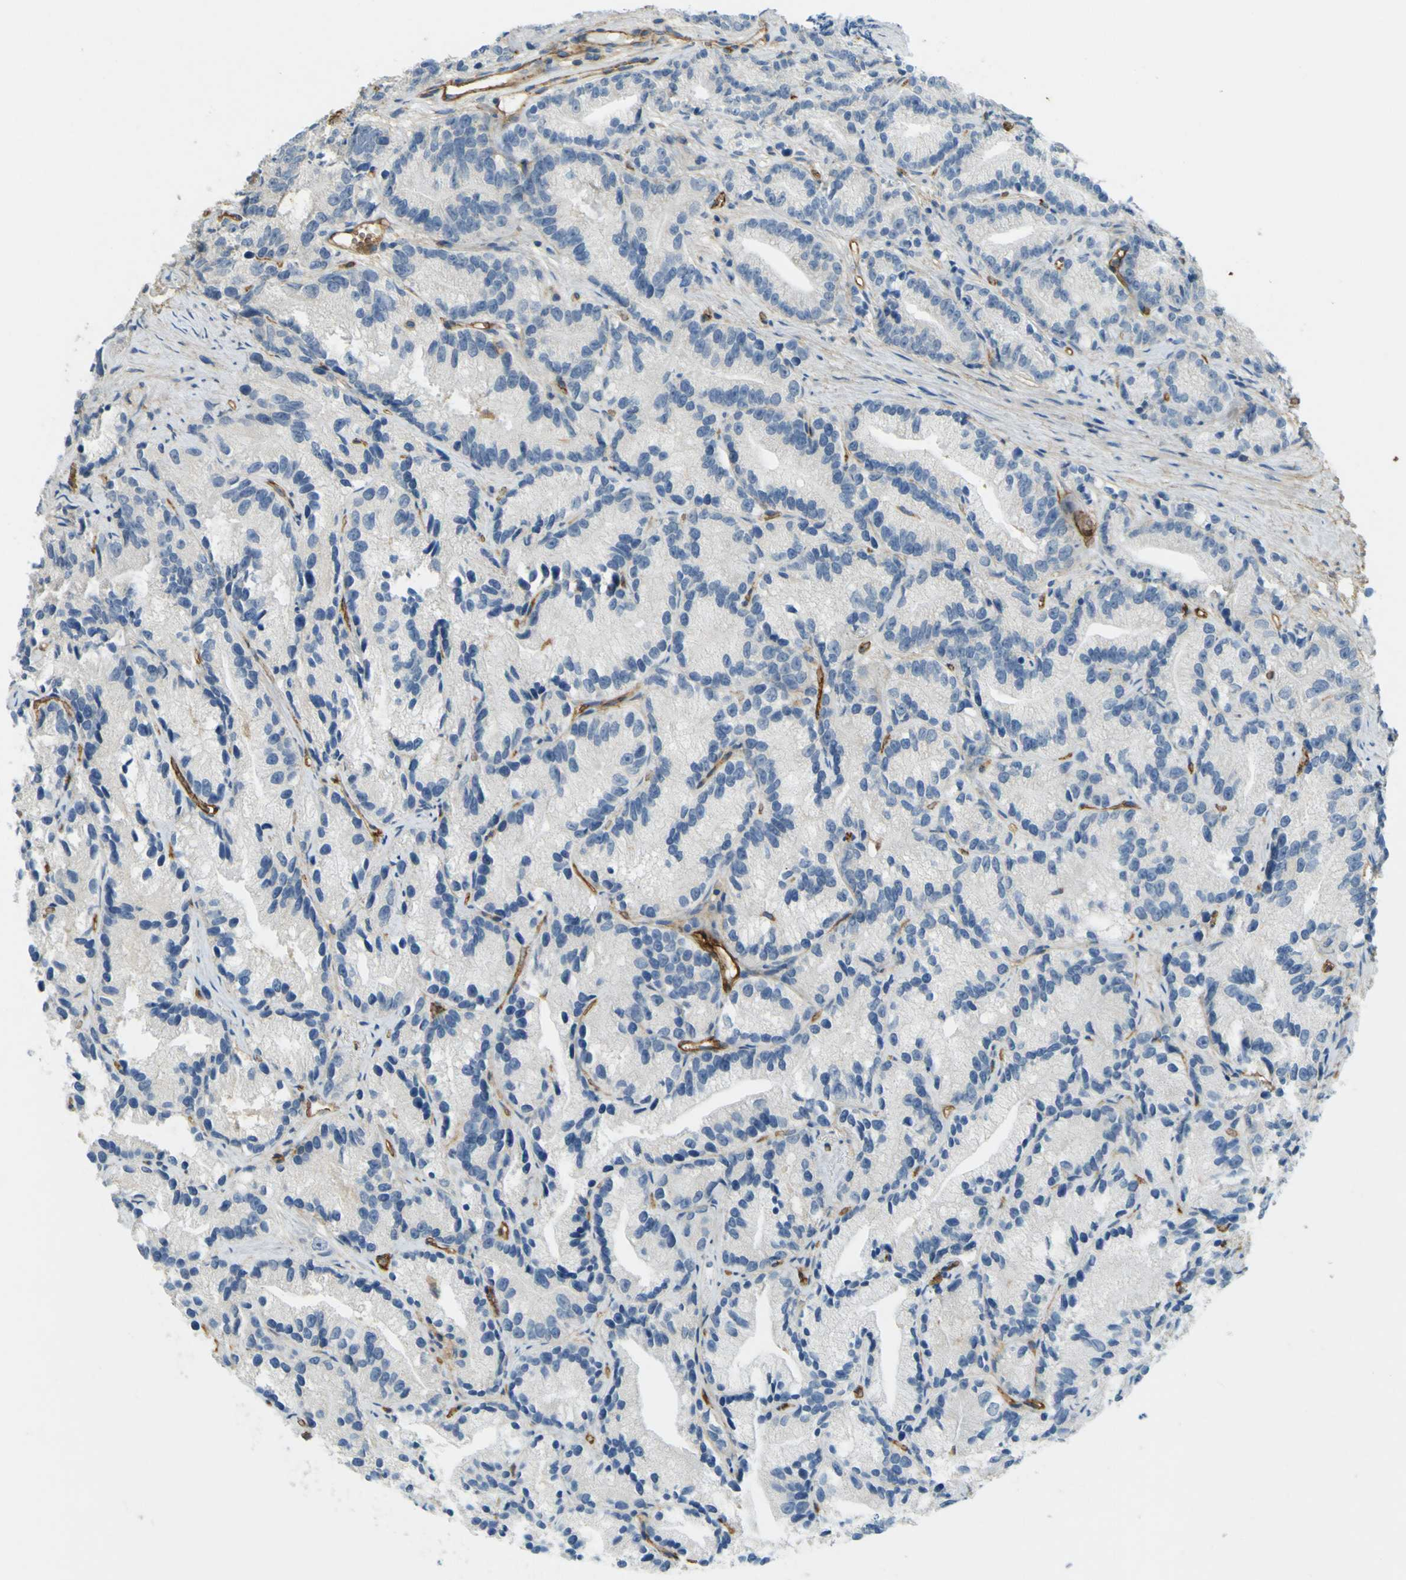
{"staining": {"intensity": "negative", "quantity": "none", "location": "none"}, "tissue": "prostate cancer", "cell_type": "Tumor cells", "image_type": "cancer", "snomed": [{"axis": "morphology", "description": "Adenocarcinoma, Low grade"}, {"axis": "topography", "description": "Prostate"}], "caption": "Histopathology image shows no protein staining in tumor cells of prostate cancer (low-grade adenocarcinoma) tissue.", "gene": "PLXDC1", "patient": {"sex": "male", "age": 89}}